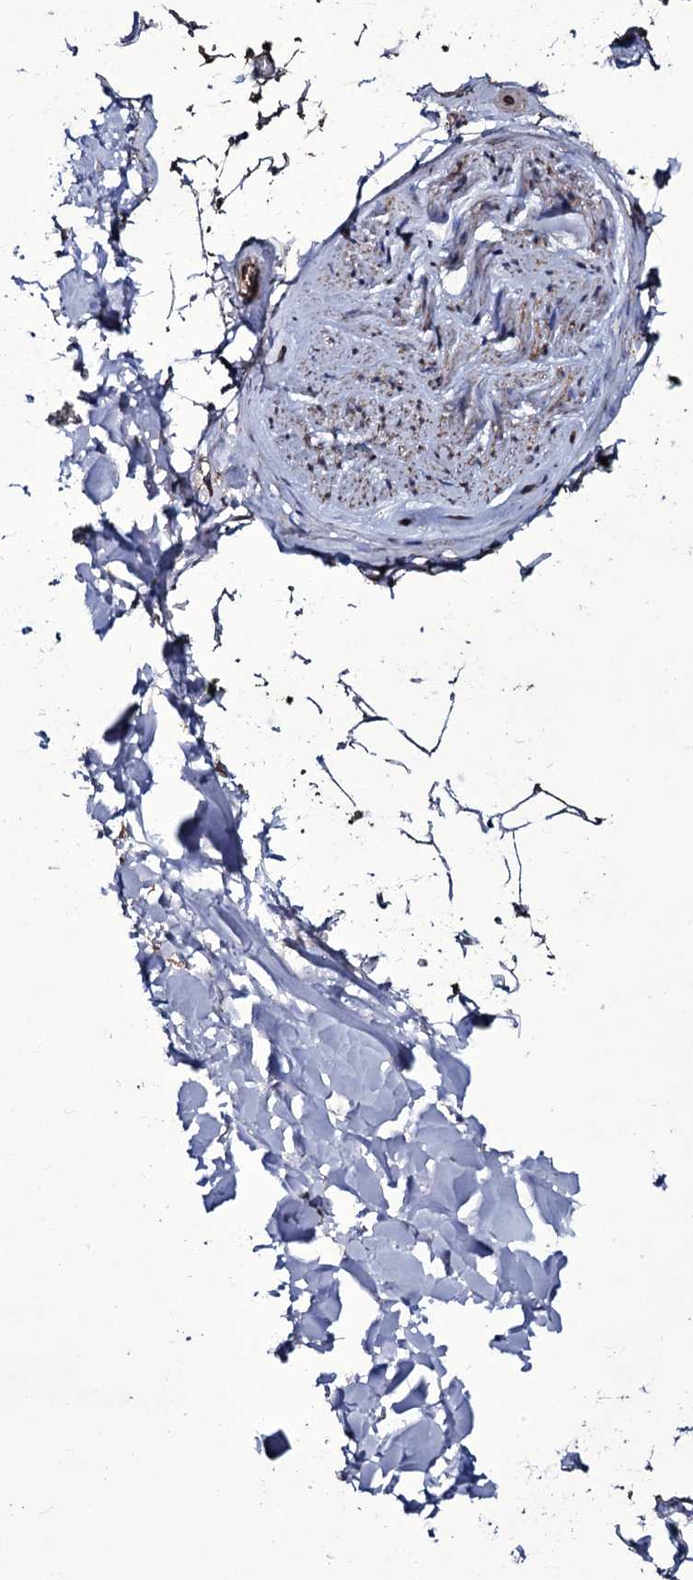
{"staining": {"intensity": "weak", "quantity": ">75%", "location": "cytoplasmic/membranous"}, "tissue": "adipose tissue", "cell_type": "Adipocytes", "image_type": "normal", "snomed": [{"axis": "morphology", "description": "Normal tissue, NOS"}, {"axis": "morphology", "description": "Adenocarcinoma, Low grade"}, {"axis": "topography", "description": "Prostate"}, {"axis": "topography", "description": "Peripheral nerve tissue"}], "caption": "Immunohistochemical staining of benign human adipose tissue exhibits >75% levels of weak cytoplasmic/membranous protein expression in approximately >75% of adipocytes. Ihc stains the protein of interest in brown and the nuclei are stained blue.", "gene": "TTC23", "patient": {"sex": "male", "age": 63}}